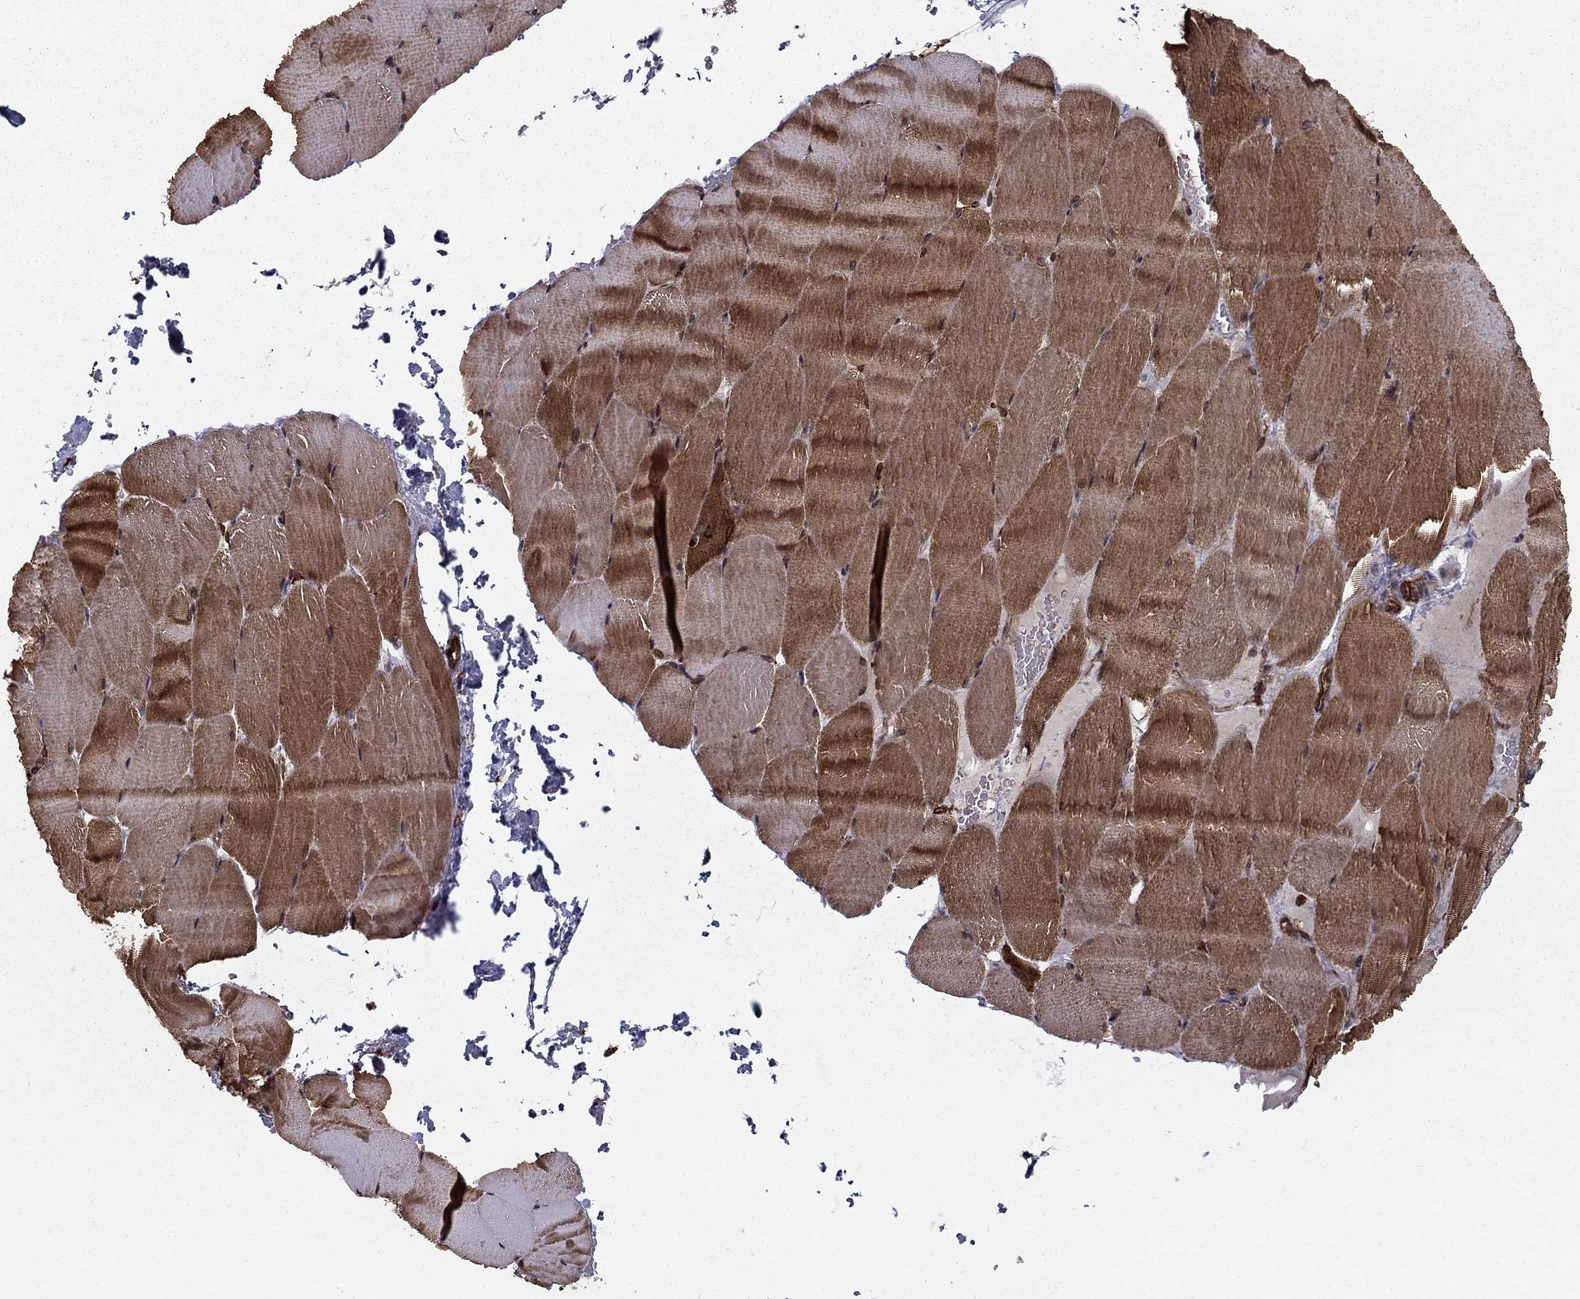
{"staining": {"intensity": "strong", "quantity": "25%-75%", "location": "cytoplasmic/membranous"}, "tissue": "skeletal muscle", "cell_type": "Myocytes", "image_type": "normal", "snomed": [{"axis": "morphology", "description": "Normal tissue, NOS"}, {"axis": "topography", "description": "Skeletal muscle"}], "caption": "The photomicrograph displays staining of unremarkable skeletal muscle, revealing strong cytoplasmic/membranous protein expression (brown color) within myocytes. Nuclei are stained in blue.", "gene": "ADM", "patient": {"sex": "female", "age": 37}}